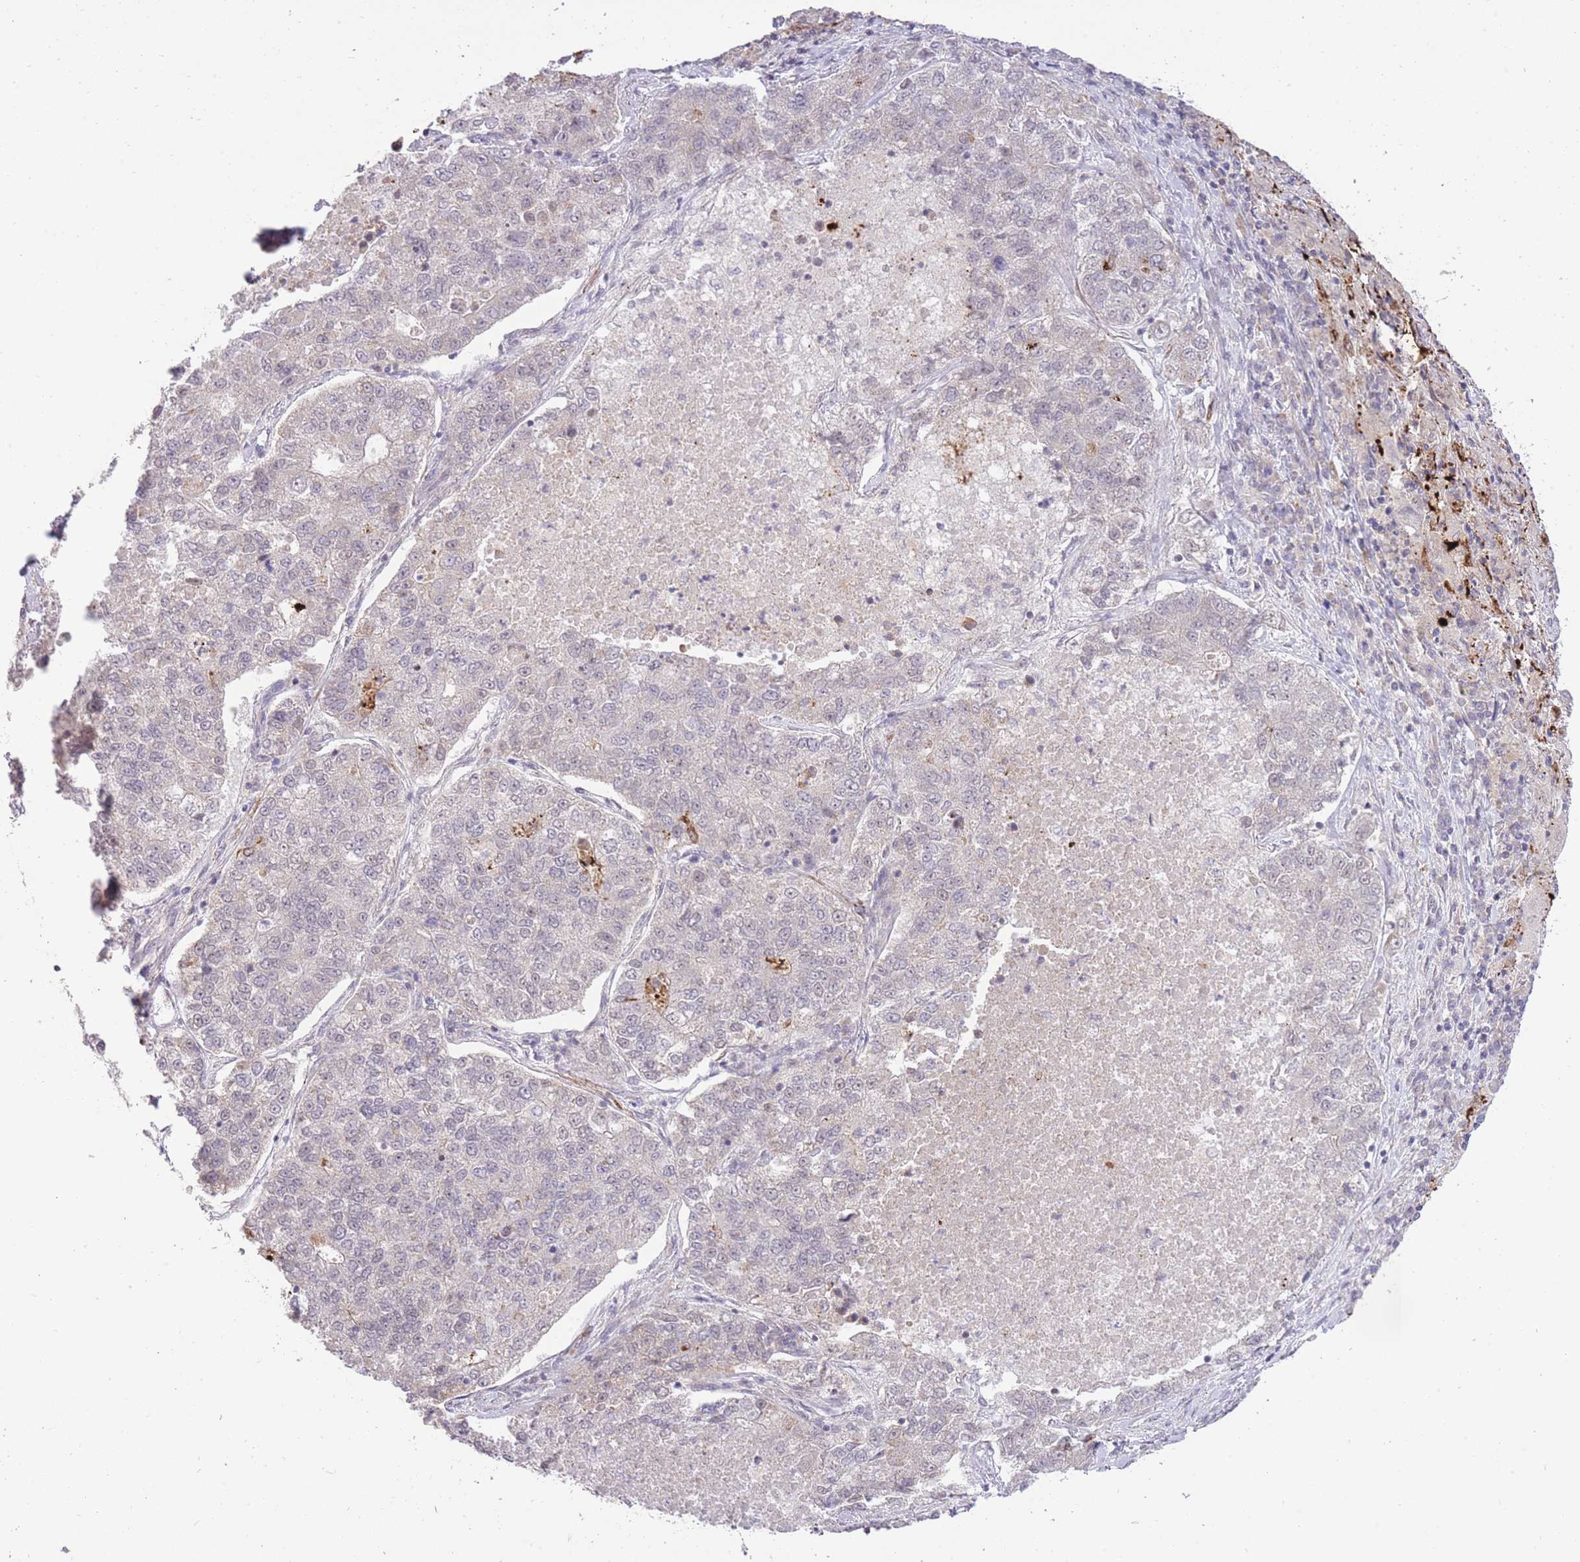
{"staining": {"intensity": "negative", "quantity": "none", "location": "none"}, "tissue": "lung cancer", "cell_type": "Tumor cells", "image_type": "cancer", "snomed": [{"axis": "morphology", "description": "Adenocarcinoma, NOS"}, {"axis": "topography", "description": "Lung"}], "caption": "This is an immunohistochemistry image of lung adenocarcinoma. There is no expression in tumor cells.", "gene": "ELOA2", "patient": {"sex": "male", "age": 49}}